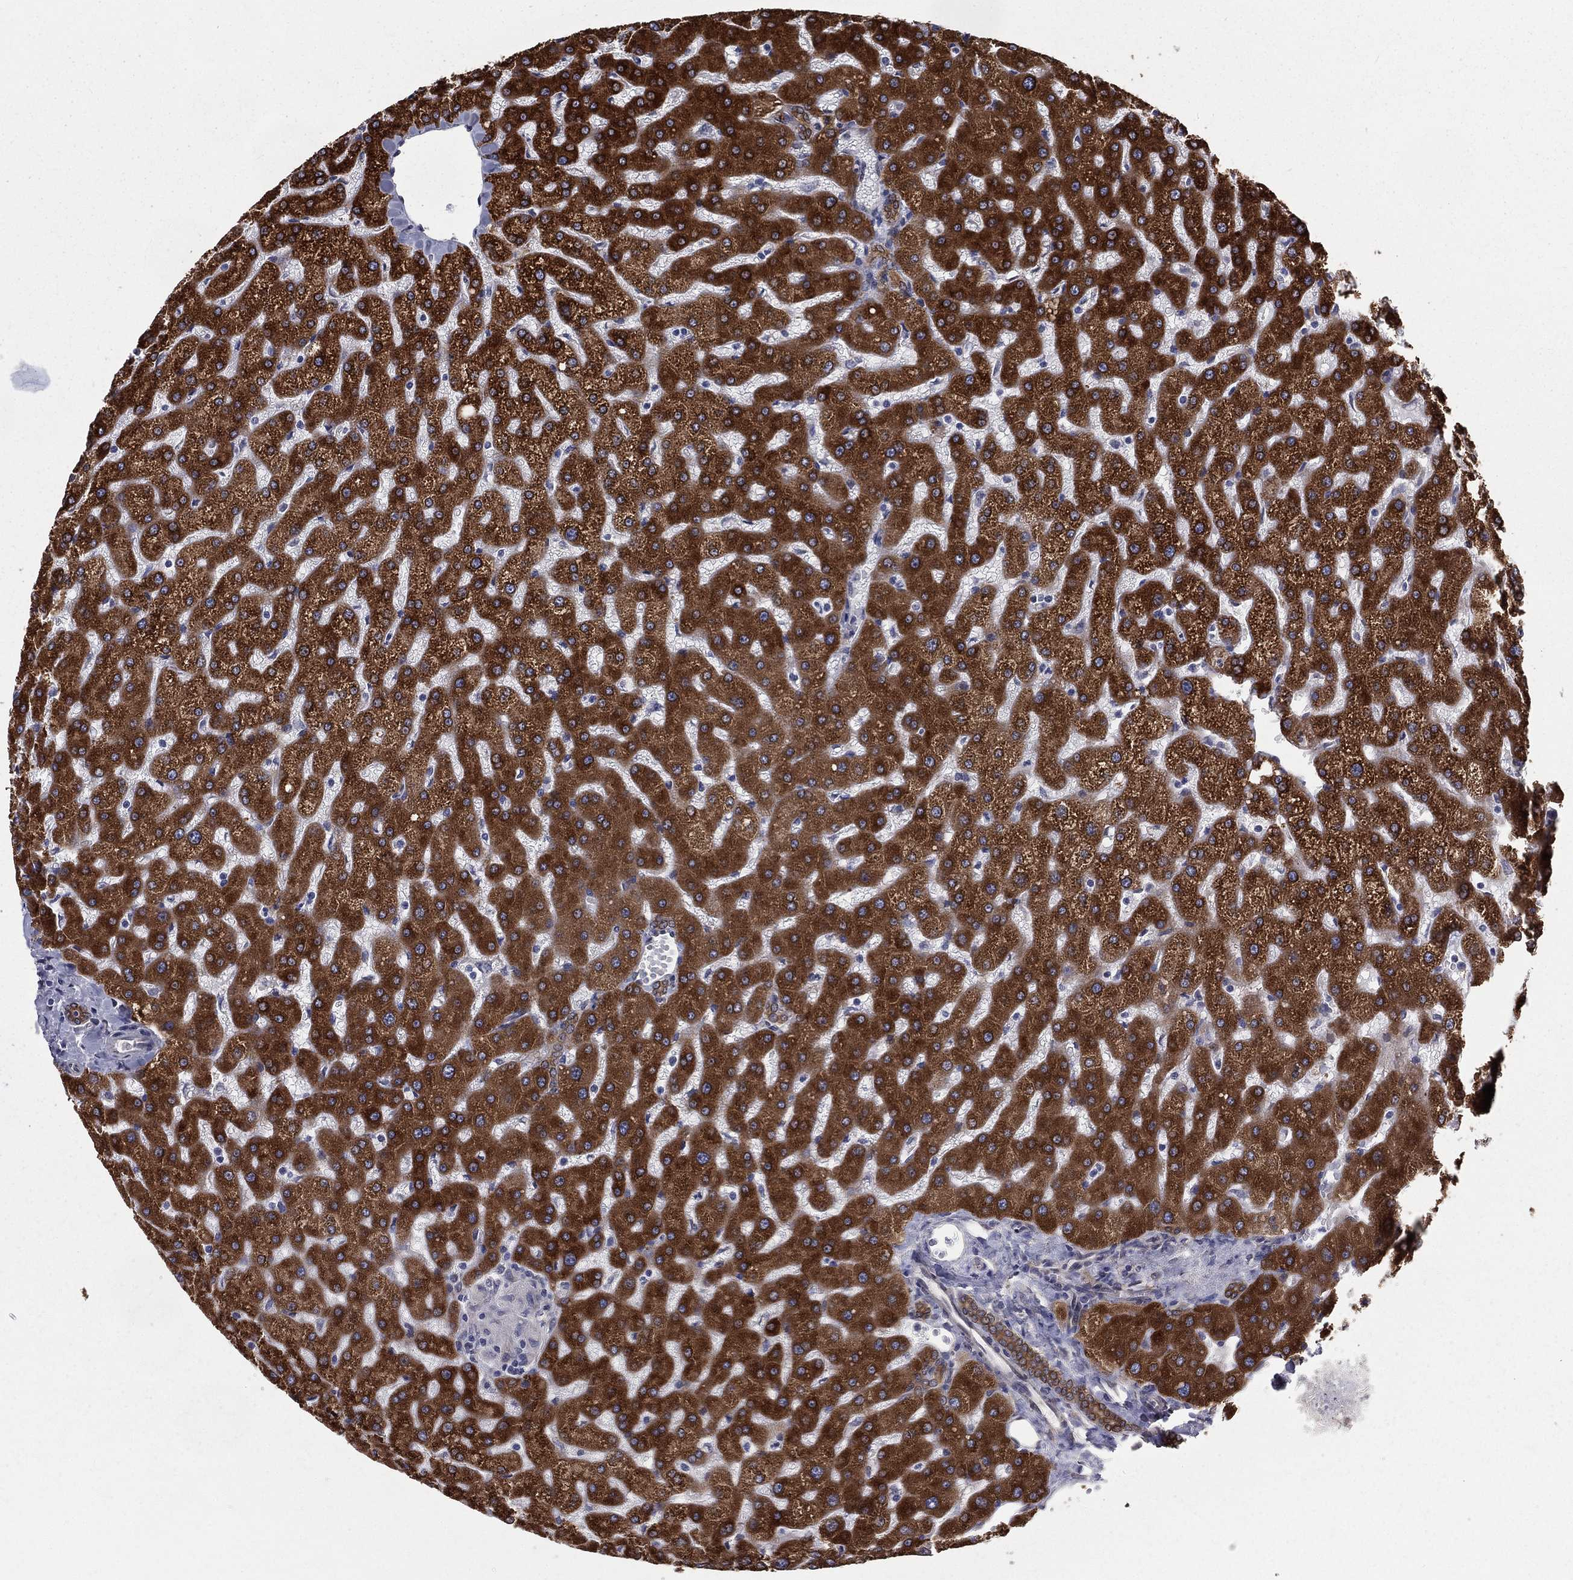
{"staining": {"intensity": "moderate", "quantity": ">75%", "location": "cytoplasmic/membranous"}, "tissue": "liver", "cell_type": "Cholangiocytes", "image_type": "normal", "snomed": [{"axis": "morphology", "description": "Normal tissue, NOS"}, {"axis": "topography", "description": "Liver"}], "caption": "Human liver stained for a protein (brown) displays moderate cytoplasmic/membranous positive staining in about >75% of cholangiocytes.", "gene": "PGRMC1", "patient": {"sex": "female", "age": 50}}